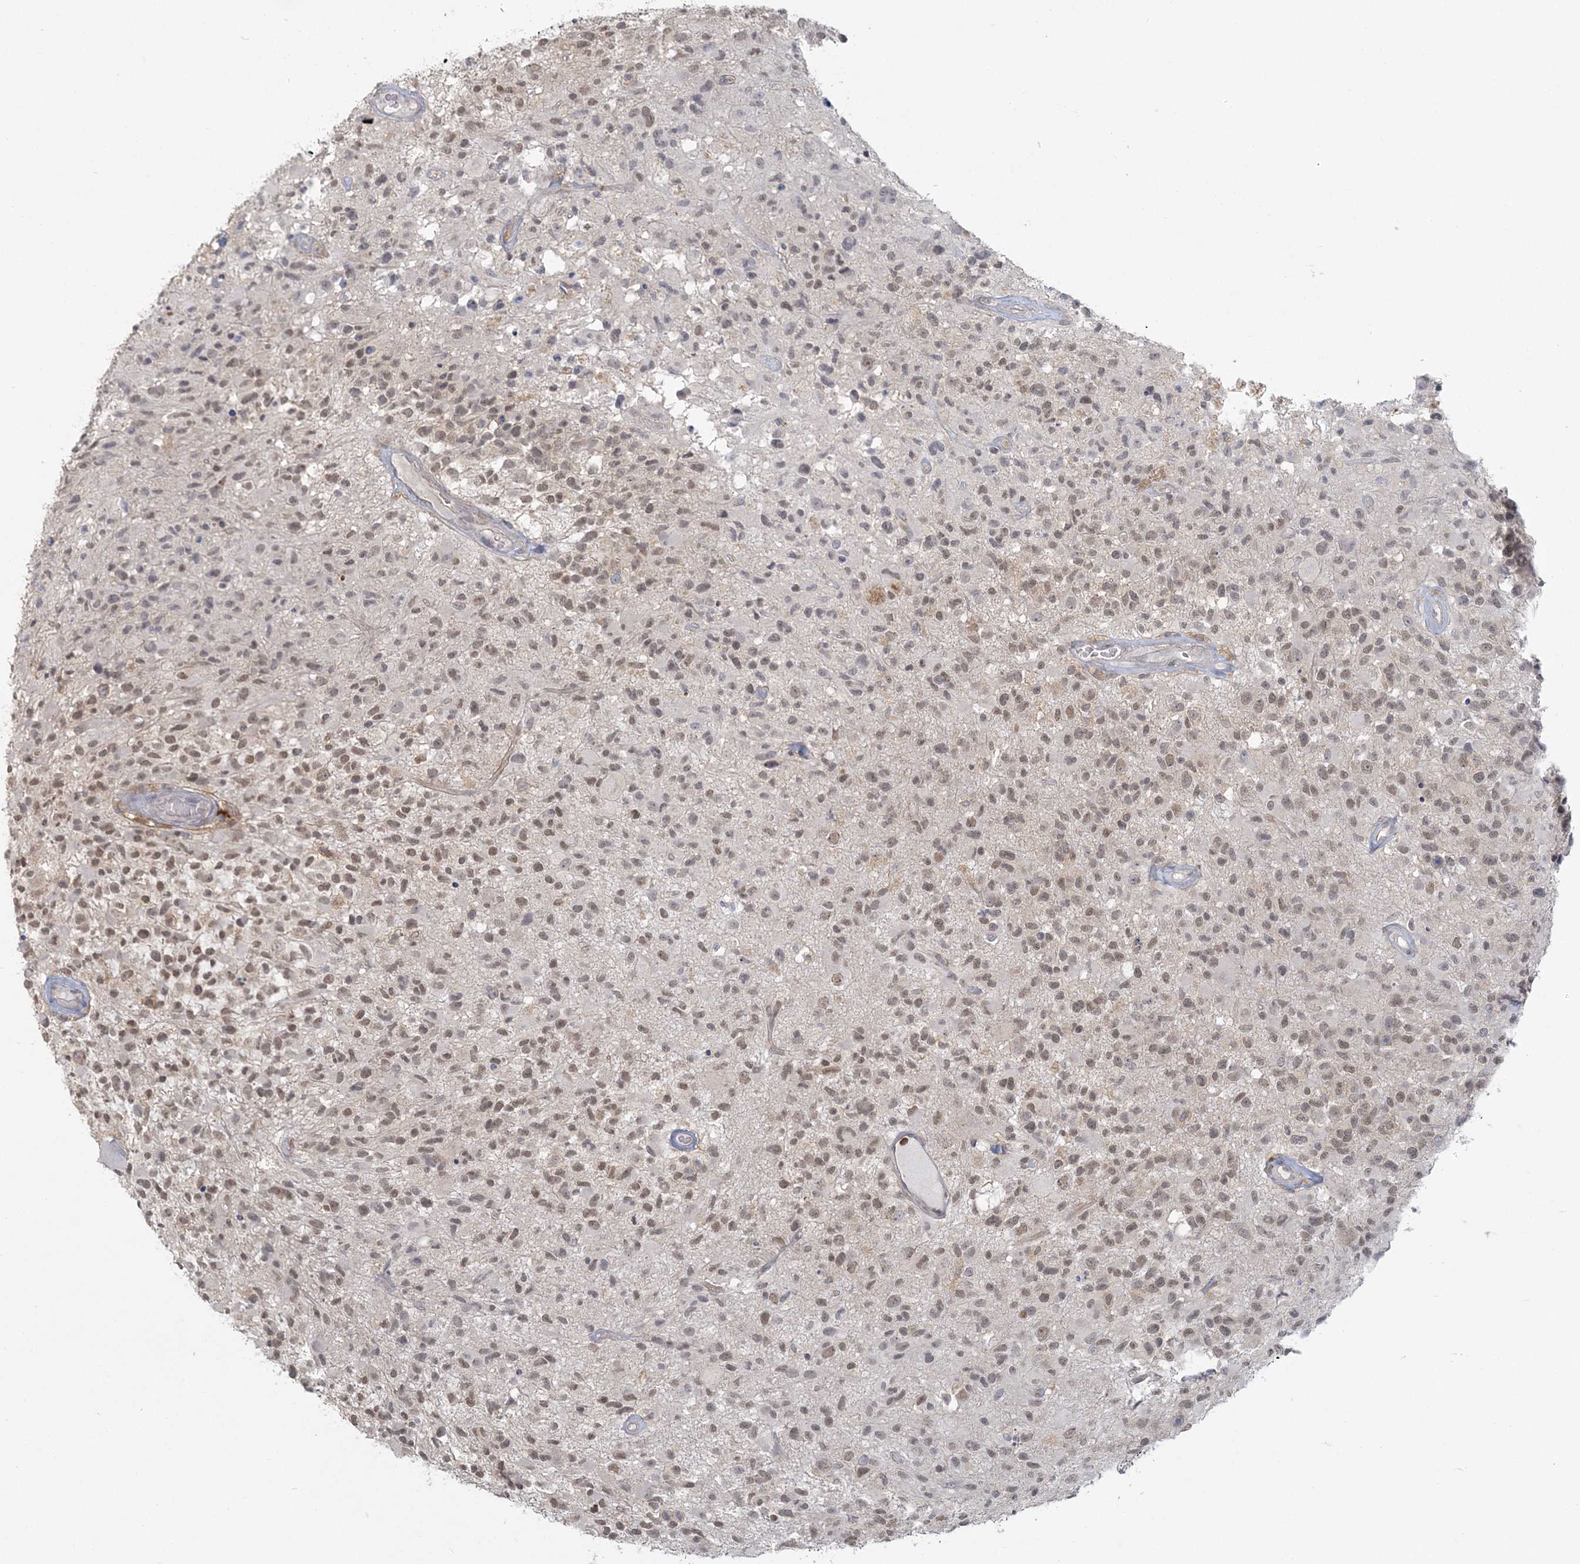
{"staining": {"intensity": "moderate", "quantity": ">75%", "location": "nuclear"}, "tissue": "glioma", "cell_type": "Tumor cells", "image_type": "cancer", "snomed": [{"axis": "morphology", "description": "Glioma, malignant, High grade"}, {"axis": "morphology", "description": "Glioblastoma, NOS"}, {"axis": "topography", "description": "Brain"}], "caption": "This is a photomicrograph of immunohistochemistry staining of glioma, which shows moderate positivity in the nuclear of tumor cells.", "gene": "ANKS1A", "patient": {"sex": "male", "age": 60}}